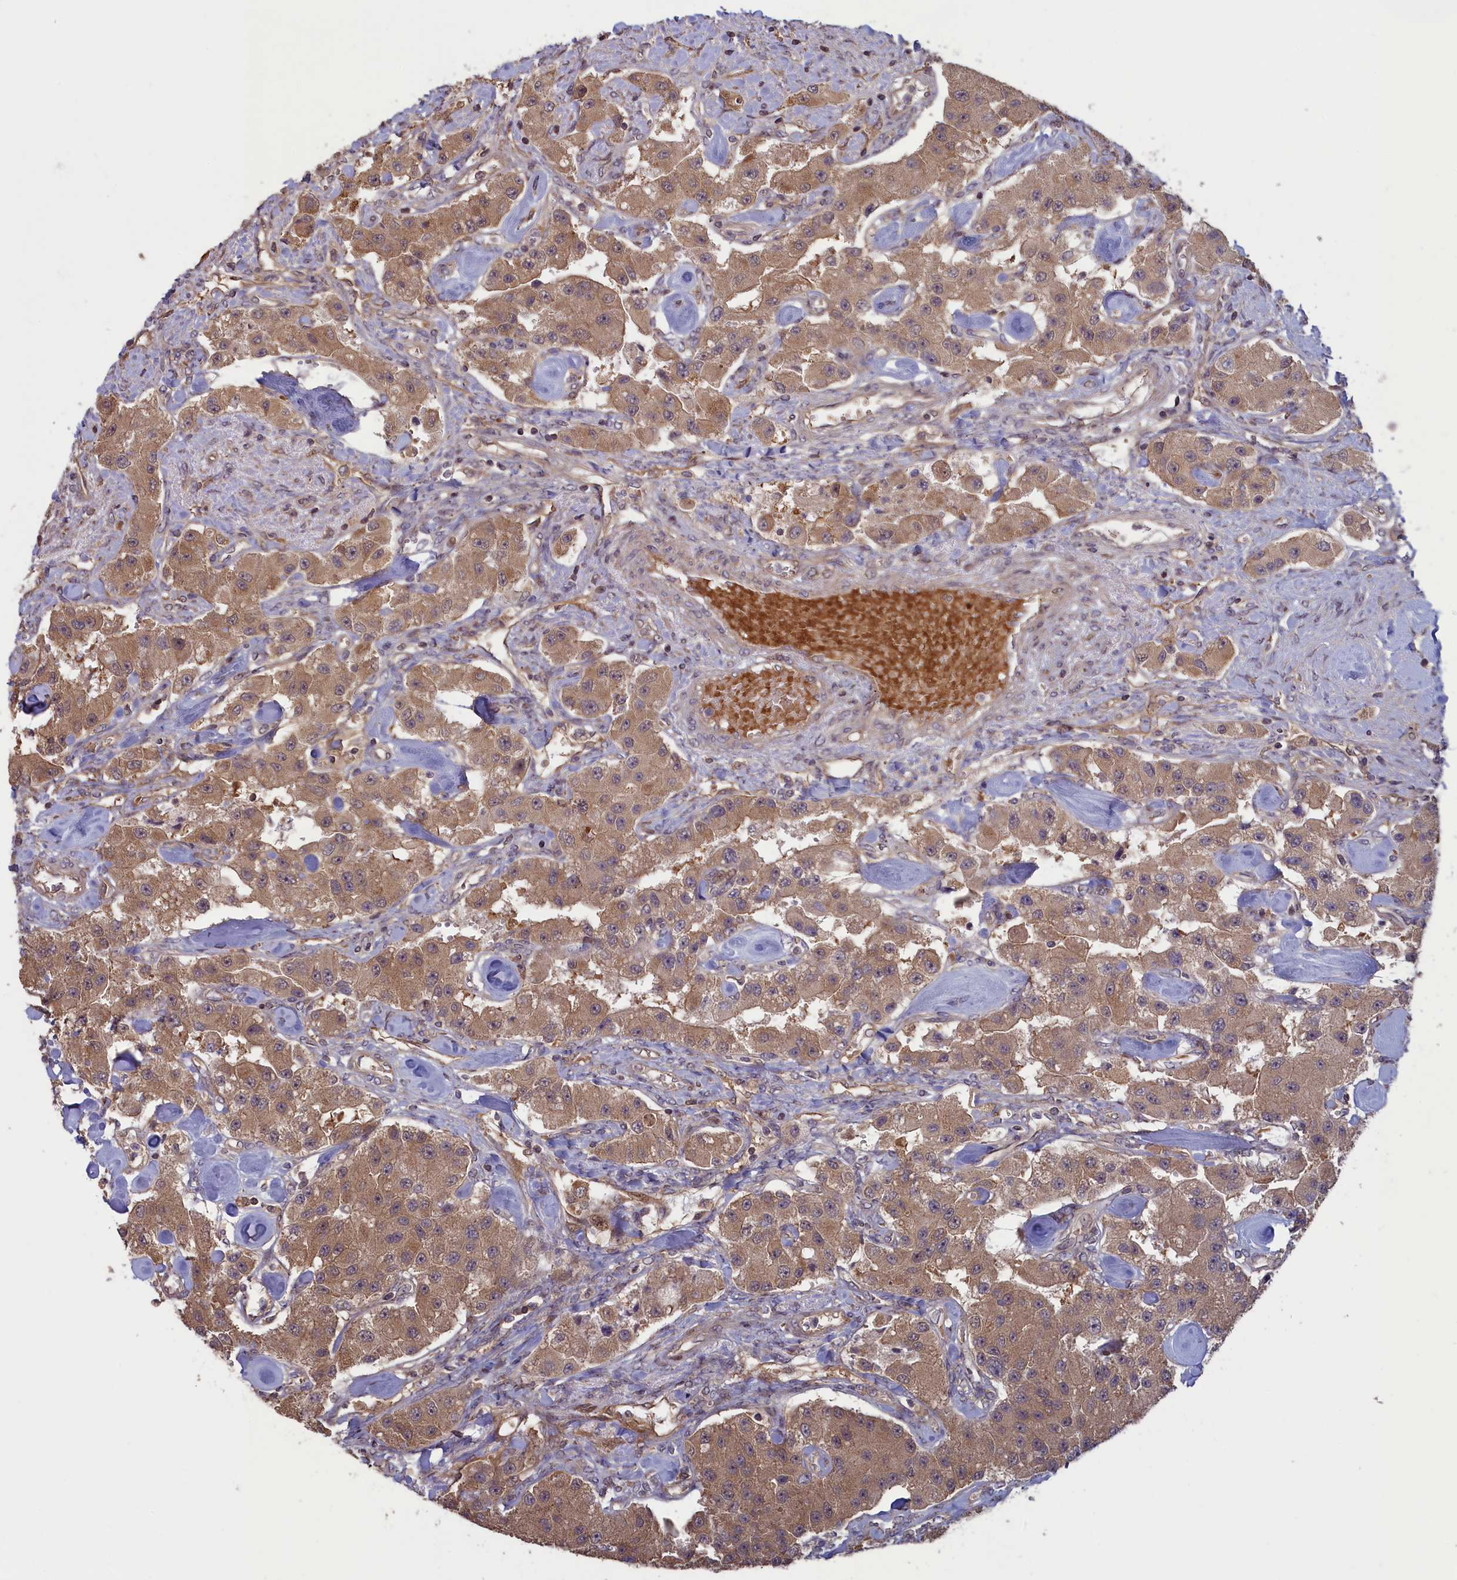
{"staining": {"intensity": "moderate", "quantity": ">75%", "location": "cytoplasmic/membranous"}, "tissue": "carcinoid", "cell_type": "Tumor cells", "image_type": "cancer", "snomed": [{"axis": "morphology", "description": "Carcinoid, malignant, NOS"}, {"axis": "topography", "description": "Pancreas"}], "caption": "Carcinoid (malignant) stained with a protein marker demonstrates moderate staining in tumor cells.", "gene": "CIAO2B", "patient": {"sex": "male", "age": 41}}